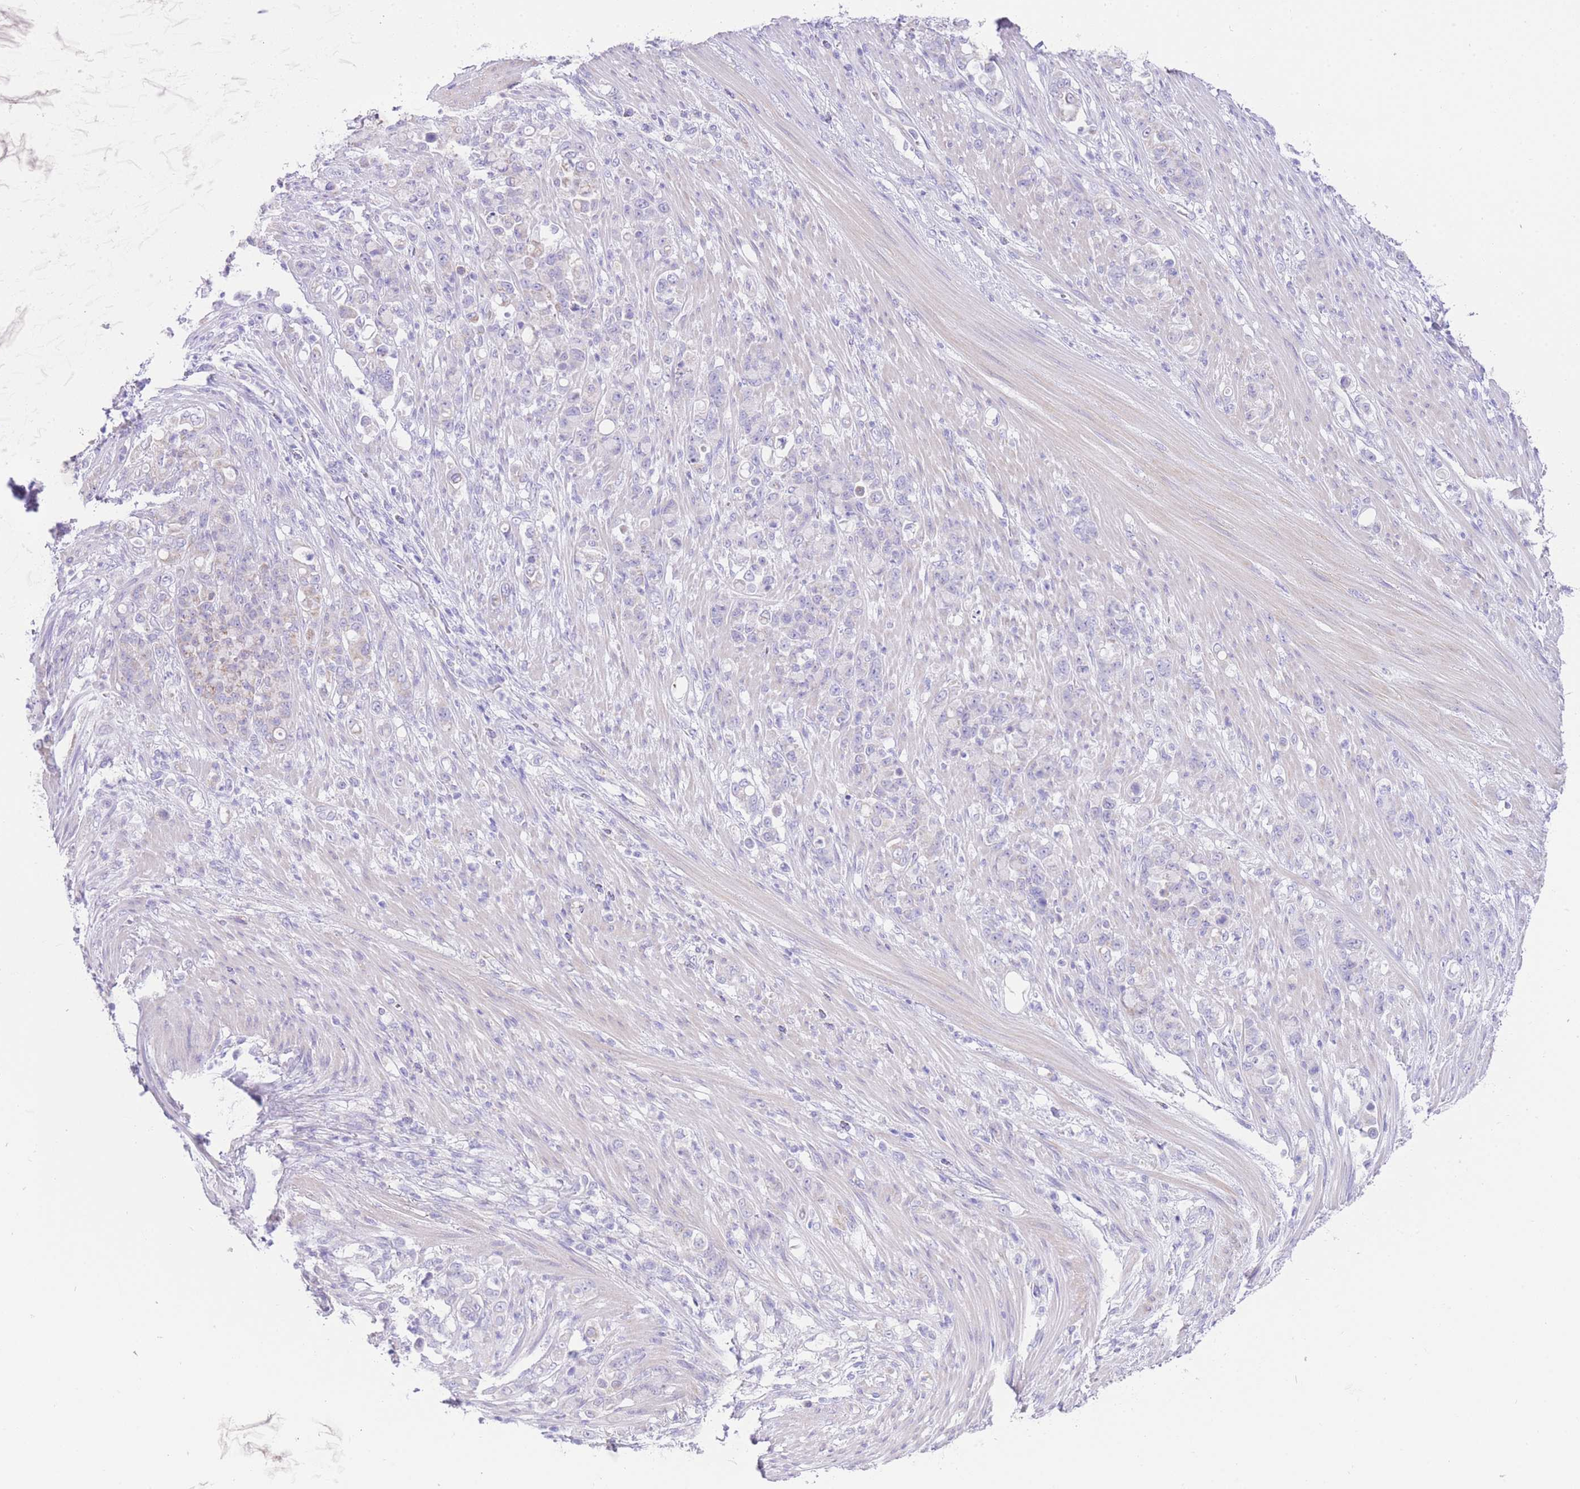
{"staining": {"intensity": "negative", "quantity": "none", "location": "none"}, "tissue": "stomach cancer", "cell_type": "Tumor cells", "image_type": "cancer", "snomed": [{"axis": "morphology", "description": "Normal tissue, NOS"}, {"axis": "morphology", "description": "Adenocarcinoma, NOS"}, {"axis": "topography", "description": "Stomach"}], "caption": "Stomach cancer stained for a protein using immunohistochemistry reveals no expression tumor cells.", "gene": "ACSM4", "patient": {"sex": "female", "age": 79}}